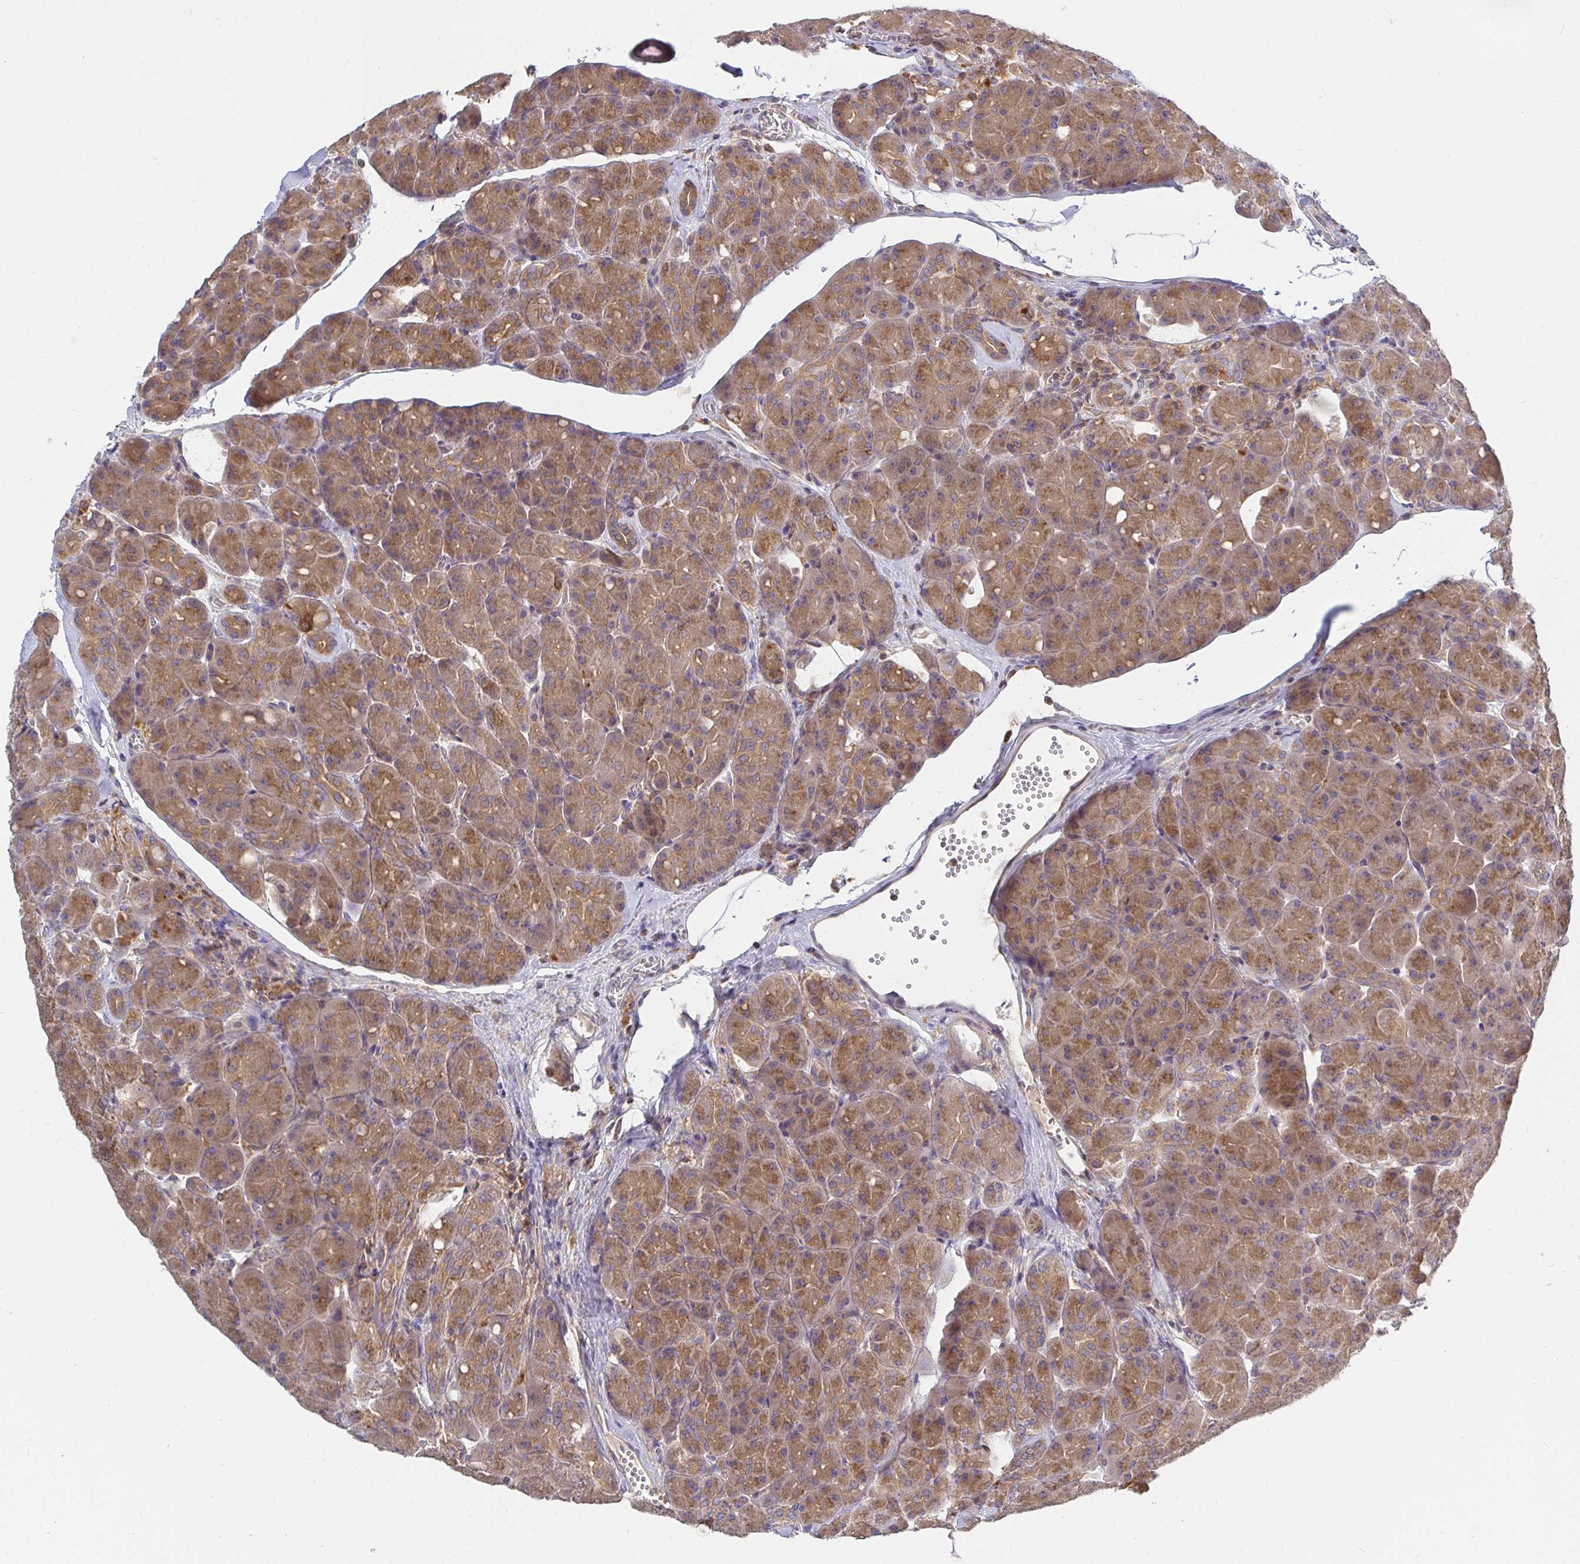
{"staining": {"intensity": "moderate", "quantity": ">75%", "location": "cytoplasmic/membranous"}, "tissue": "pancreas", "cell_type": "Exocrine glandular cells", "image_type": "normal", "snomed": [{"axis": "morphology", "description": "Normal tissue, NOS"}, {"axis": "topography", "description": "Pancreas"}], "caption": "An immunohistochemistry micrograph of unremarkable tissue is shown. Protein staining in brown labels moderate cytoplasmic/membranous positivity in pancreas within exocrine glandular cells. The staining is performed using DAB (3,3'-diaminobenzidine) brown chromogen to label protein expression. The nuclei are counter-stained blue using hematoxylin.", "gene": "ATP6V1F", "patient": {"sex": "male", "age": 55}}